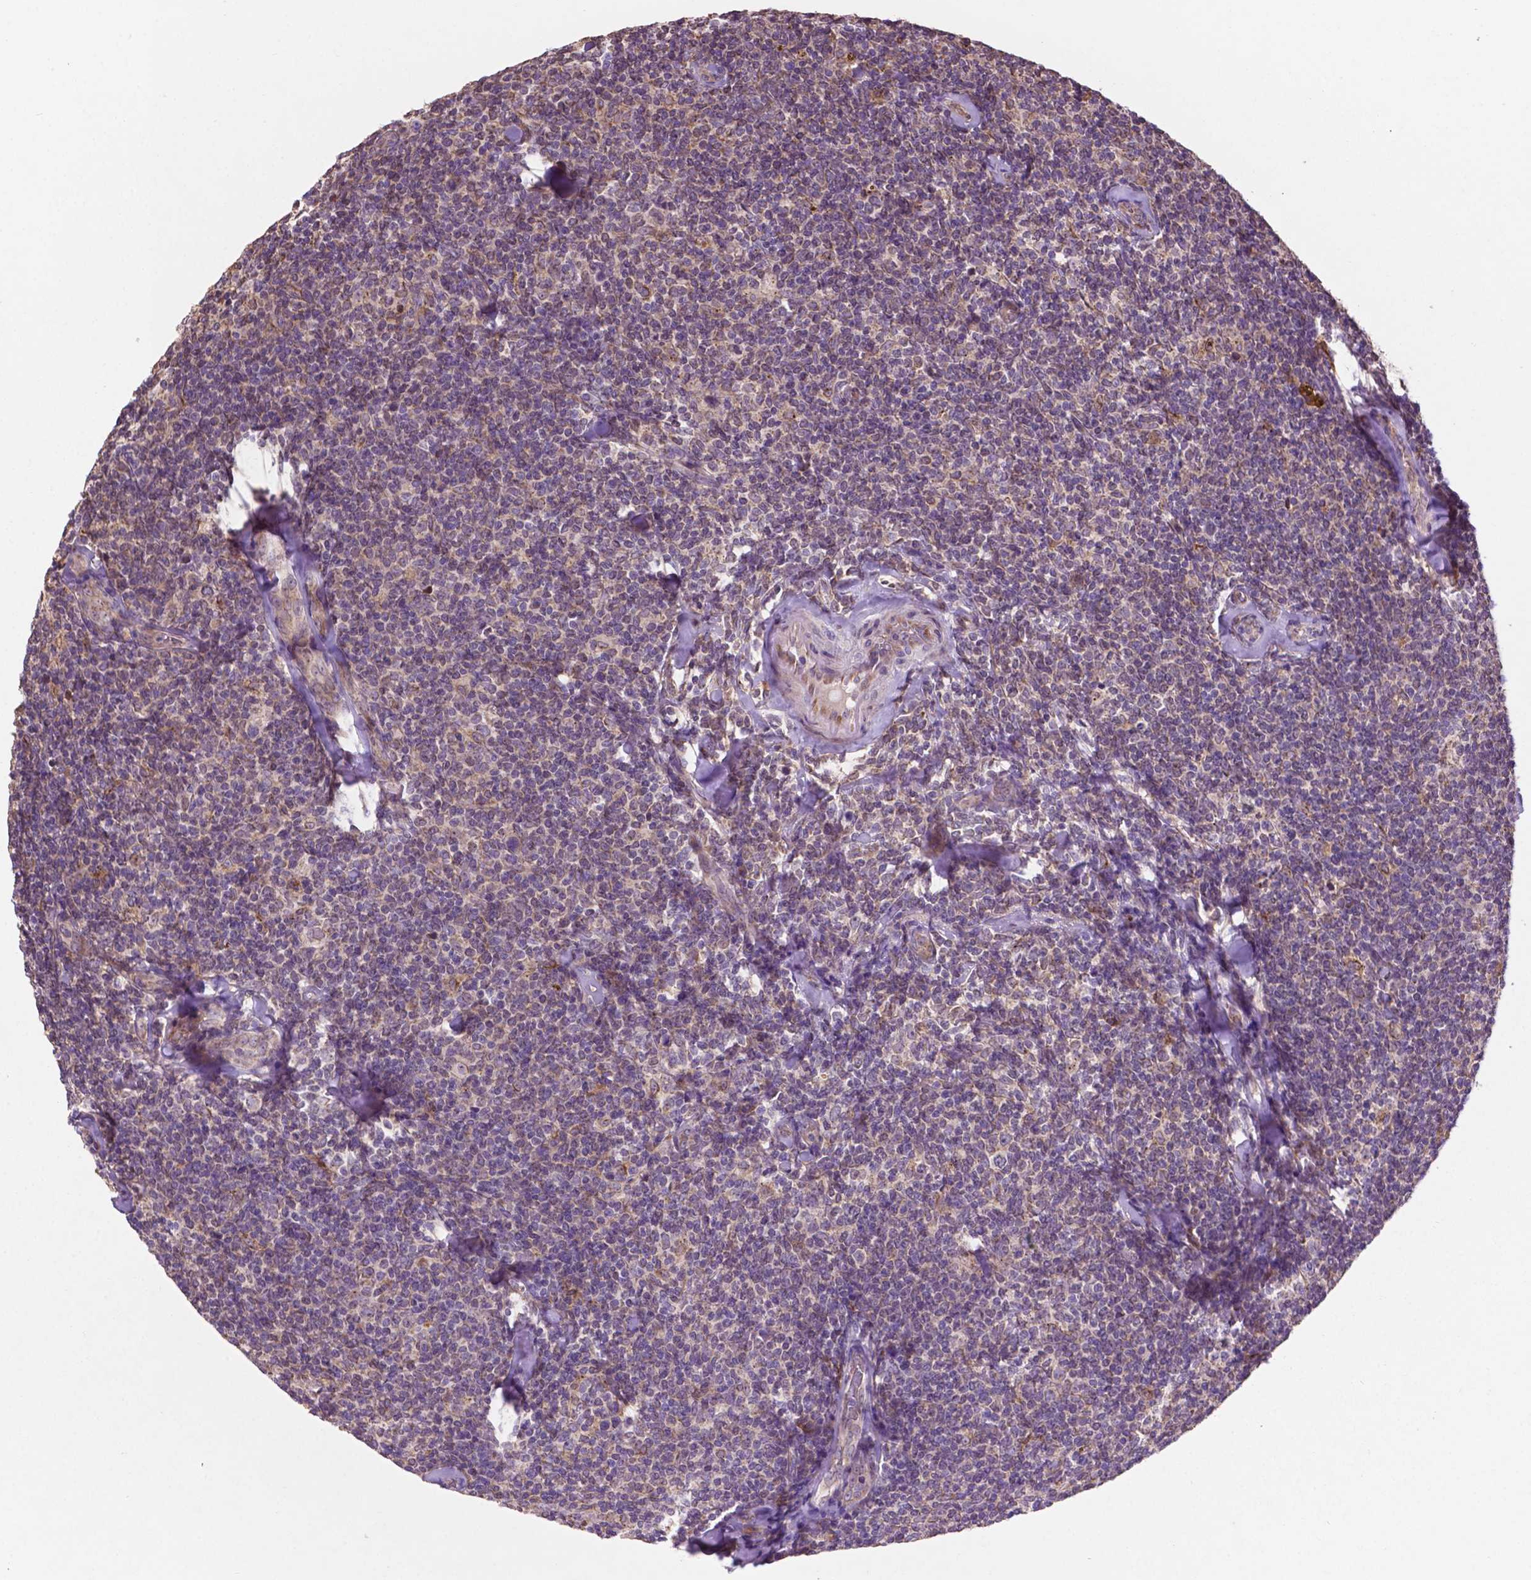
{"staining": {"intensity": "negative", "quantity": "none", "location": "none"}, "tissue": "lymphoma", "cell_type": "Tumor cells", "image_type": "cancer", "snomed": [{"axis": "morphology", "description": "Malignant lymphoma, non-Hodgkin's type, Low grade"}, {"axis": "topography", "description": "Lymph node"}], "caption": "A high-resolution image shows IHC staining of malignant lymphoma, non-Hodgkin's type (low-grade), which demonstrates no significant staining in tumor cells. (DAB IHC visualized using brightfield microscopy, high magnification).", "gene": "MBTPS1", "patient": {"sex": "female", "age": 56}}